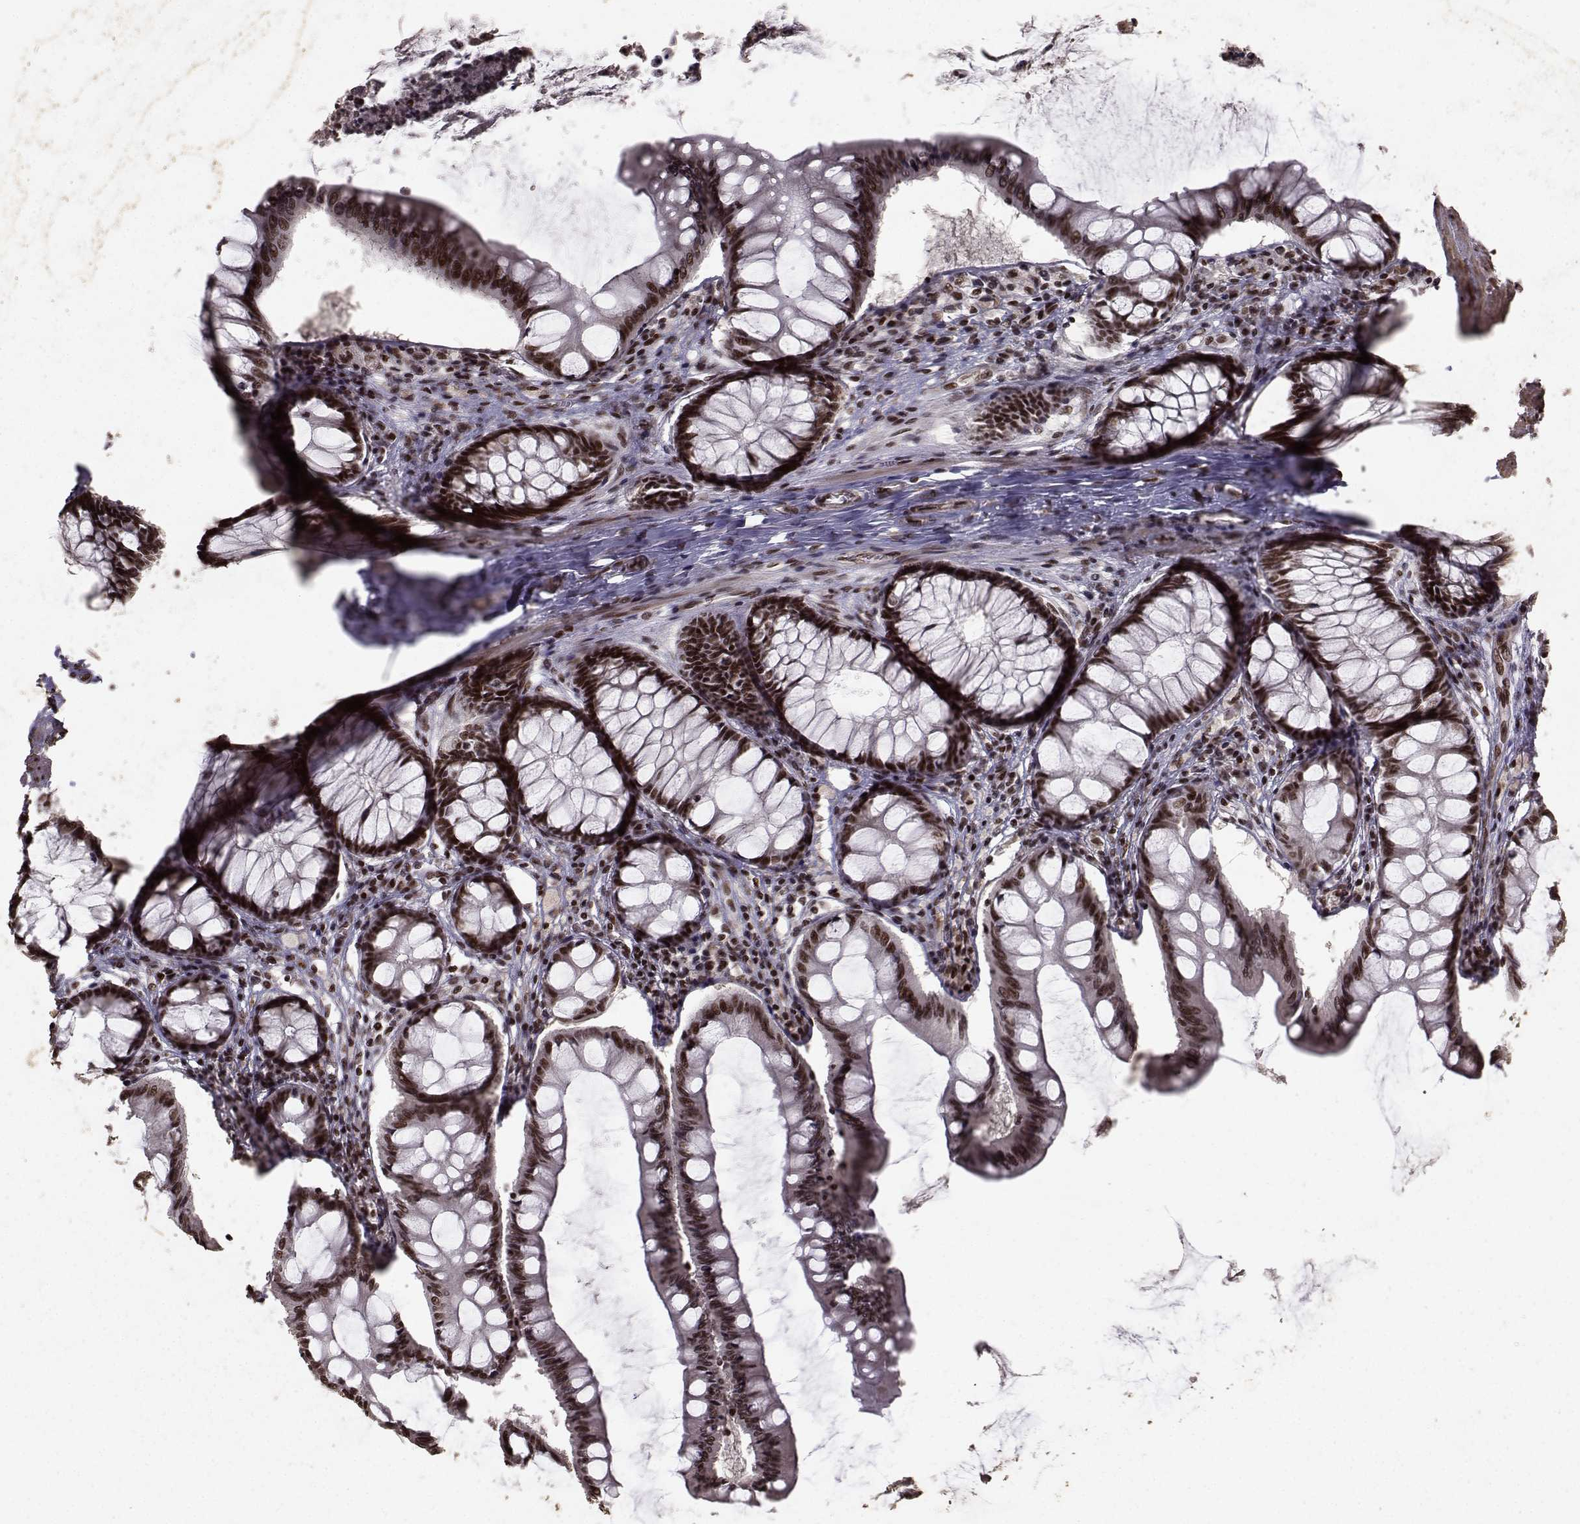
{"staining": {"intensity": "strong", "quantity": ">75%", "location": "nuclear"}, "tissue": "colon", "cell_type": "Endothelial cells", "image_type": "normal", "snomed": [{"axis": "morphology", "description": "Normal tissue, NOS"}, {"axis": "topography", "description": "Colon"}], "caption": "An image of colon stained for a protein demonstrates strong nuclear brown staining in endothelial cells. The protein of interest is stained brown, and the nuclei are stained in blue (DAB IHC with brightfield microscopy, high magnification).", "gene": "SF1", "patient": {"sex": "female", "age": 65}}